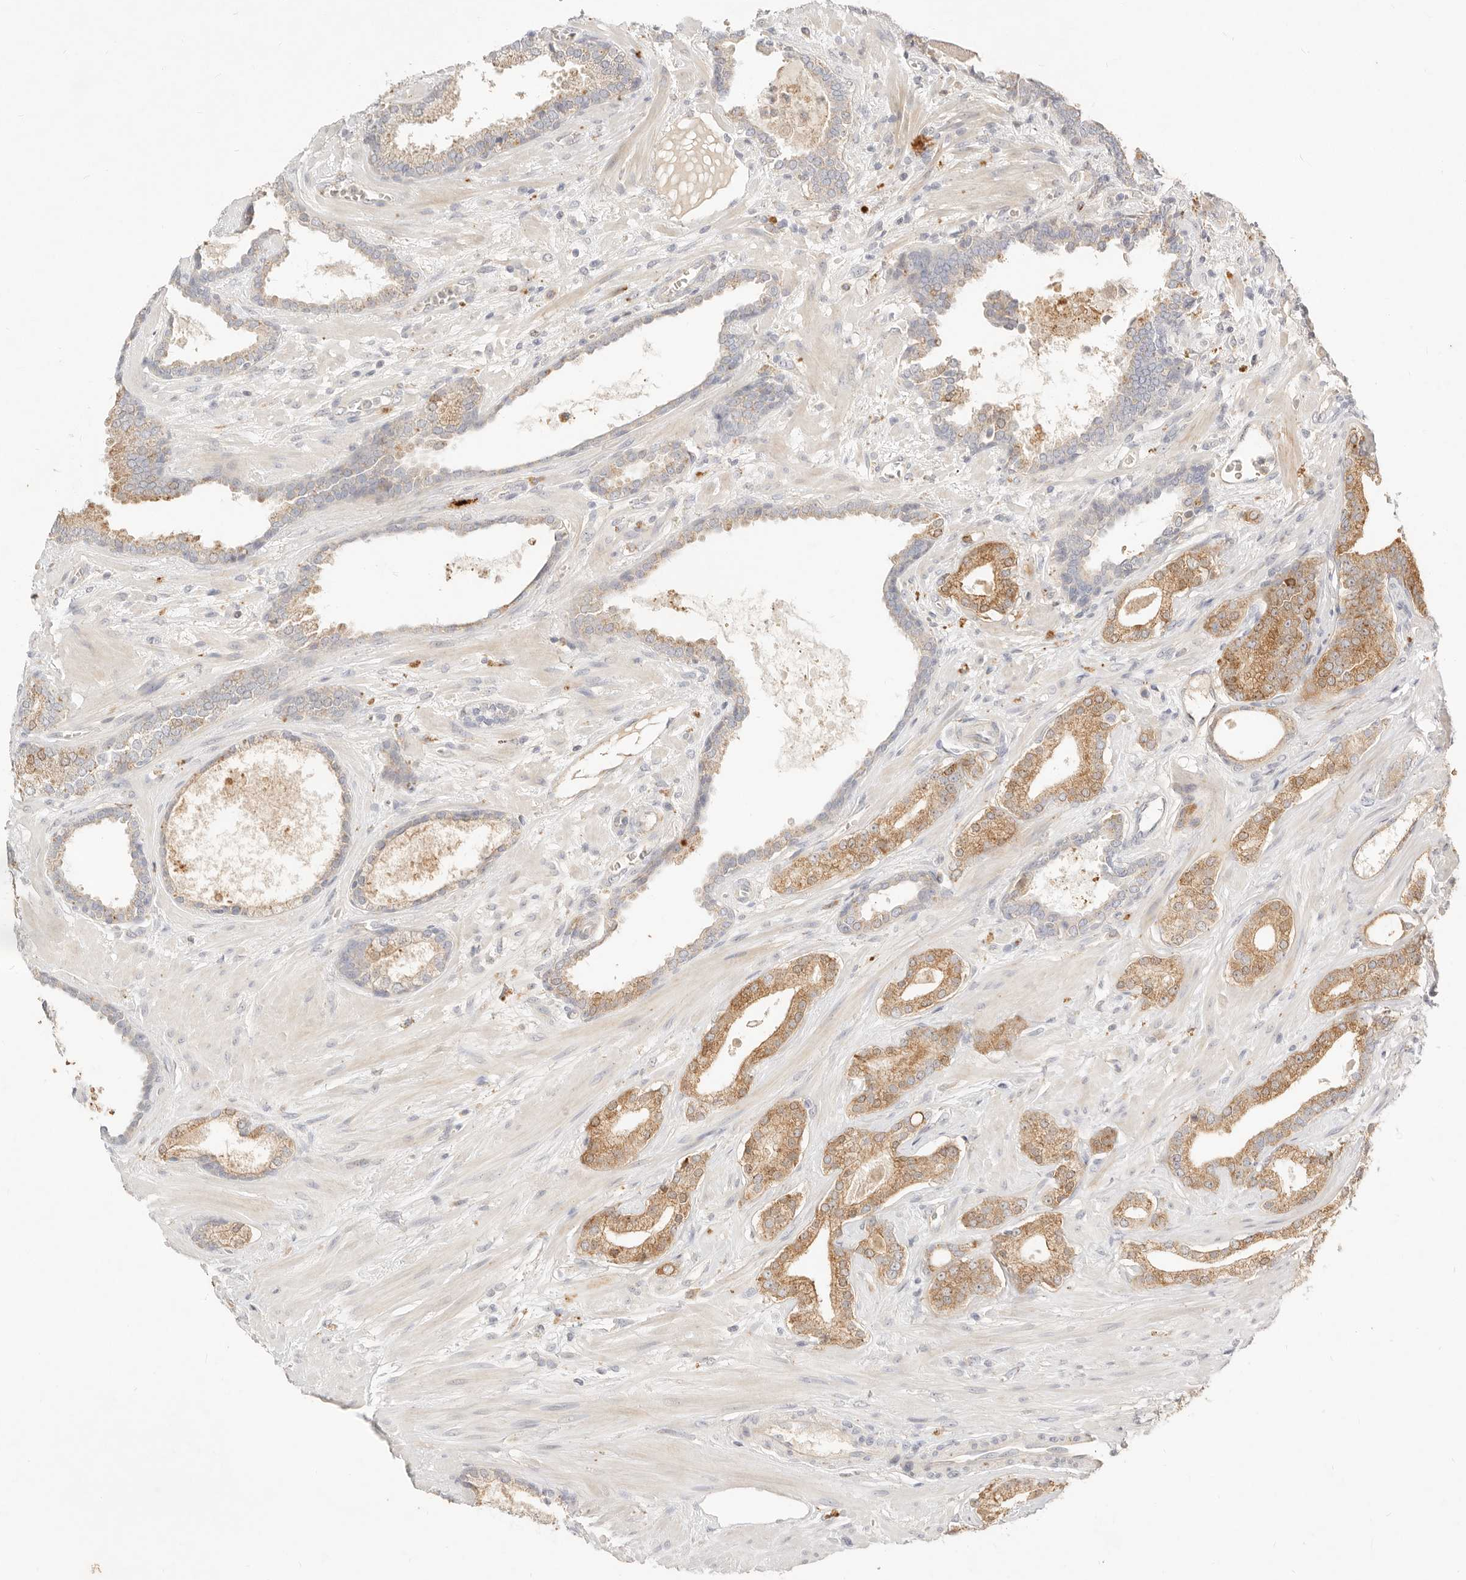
{"staining": {"intensity": "moderate", "quantity": "25%-75%", "location": "cytoplasmic/membranous"}, "tissue": "prostate cancer", "cell_type": "Tumor cells", "image_type": "cancer", "snomed": [{"axis": "morphology", "description": "Adenocarcinoma, Low grade"}, {"axis": "topography", "description": "Prostate"}], "caption": "Protein expression analysis of human prostate cancer reveals moderate cytoplasmic/membranous expression in about 25%-75% of tumor cells.", "gene": "ACOX1", "patient": {"sex": "male", "age": 70}}